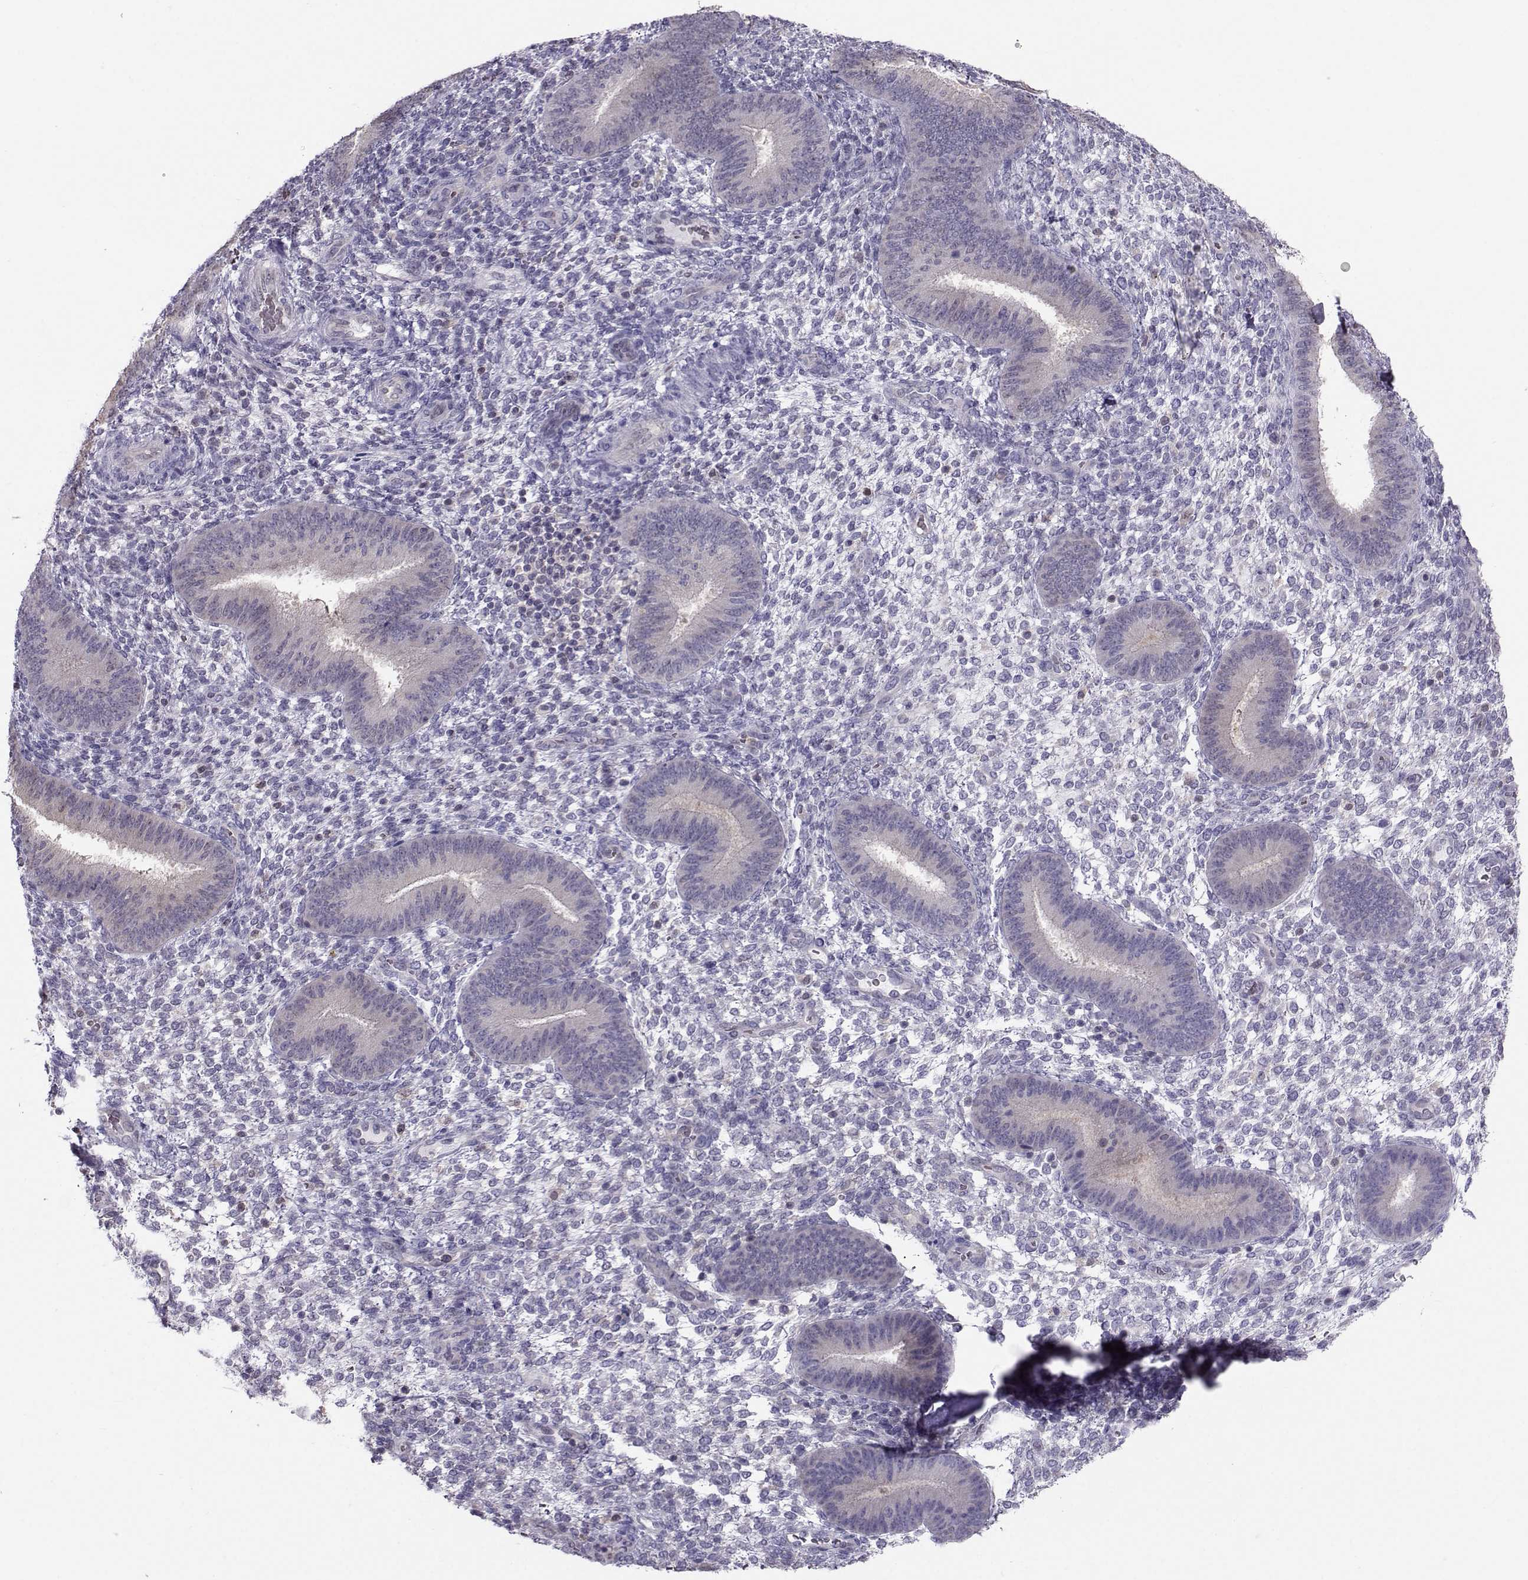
{"staining": {"intensity": "negative", "quantity": "none", "location": "none"}, "tissue": "endometrium", "cell_type": "Cells in endometrial stroma", "image_type": "normal", "snomed": [{"axis": "morphology", "description": "Normal tissue, NOS"}, {"axis": "topography", "description": "Endometrium"}], "caption": "Immunohistochemistry of normal endometrium displays no positivity in cells in endometrial stroma.", "gene": "PGK1", "patient": {"sex": "female", "age": 39}}